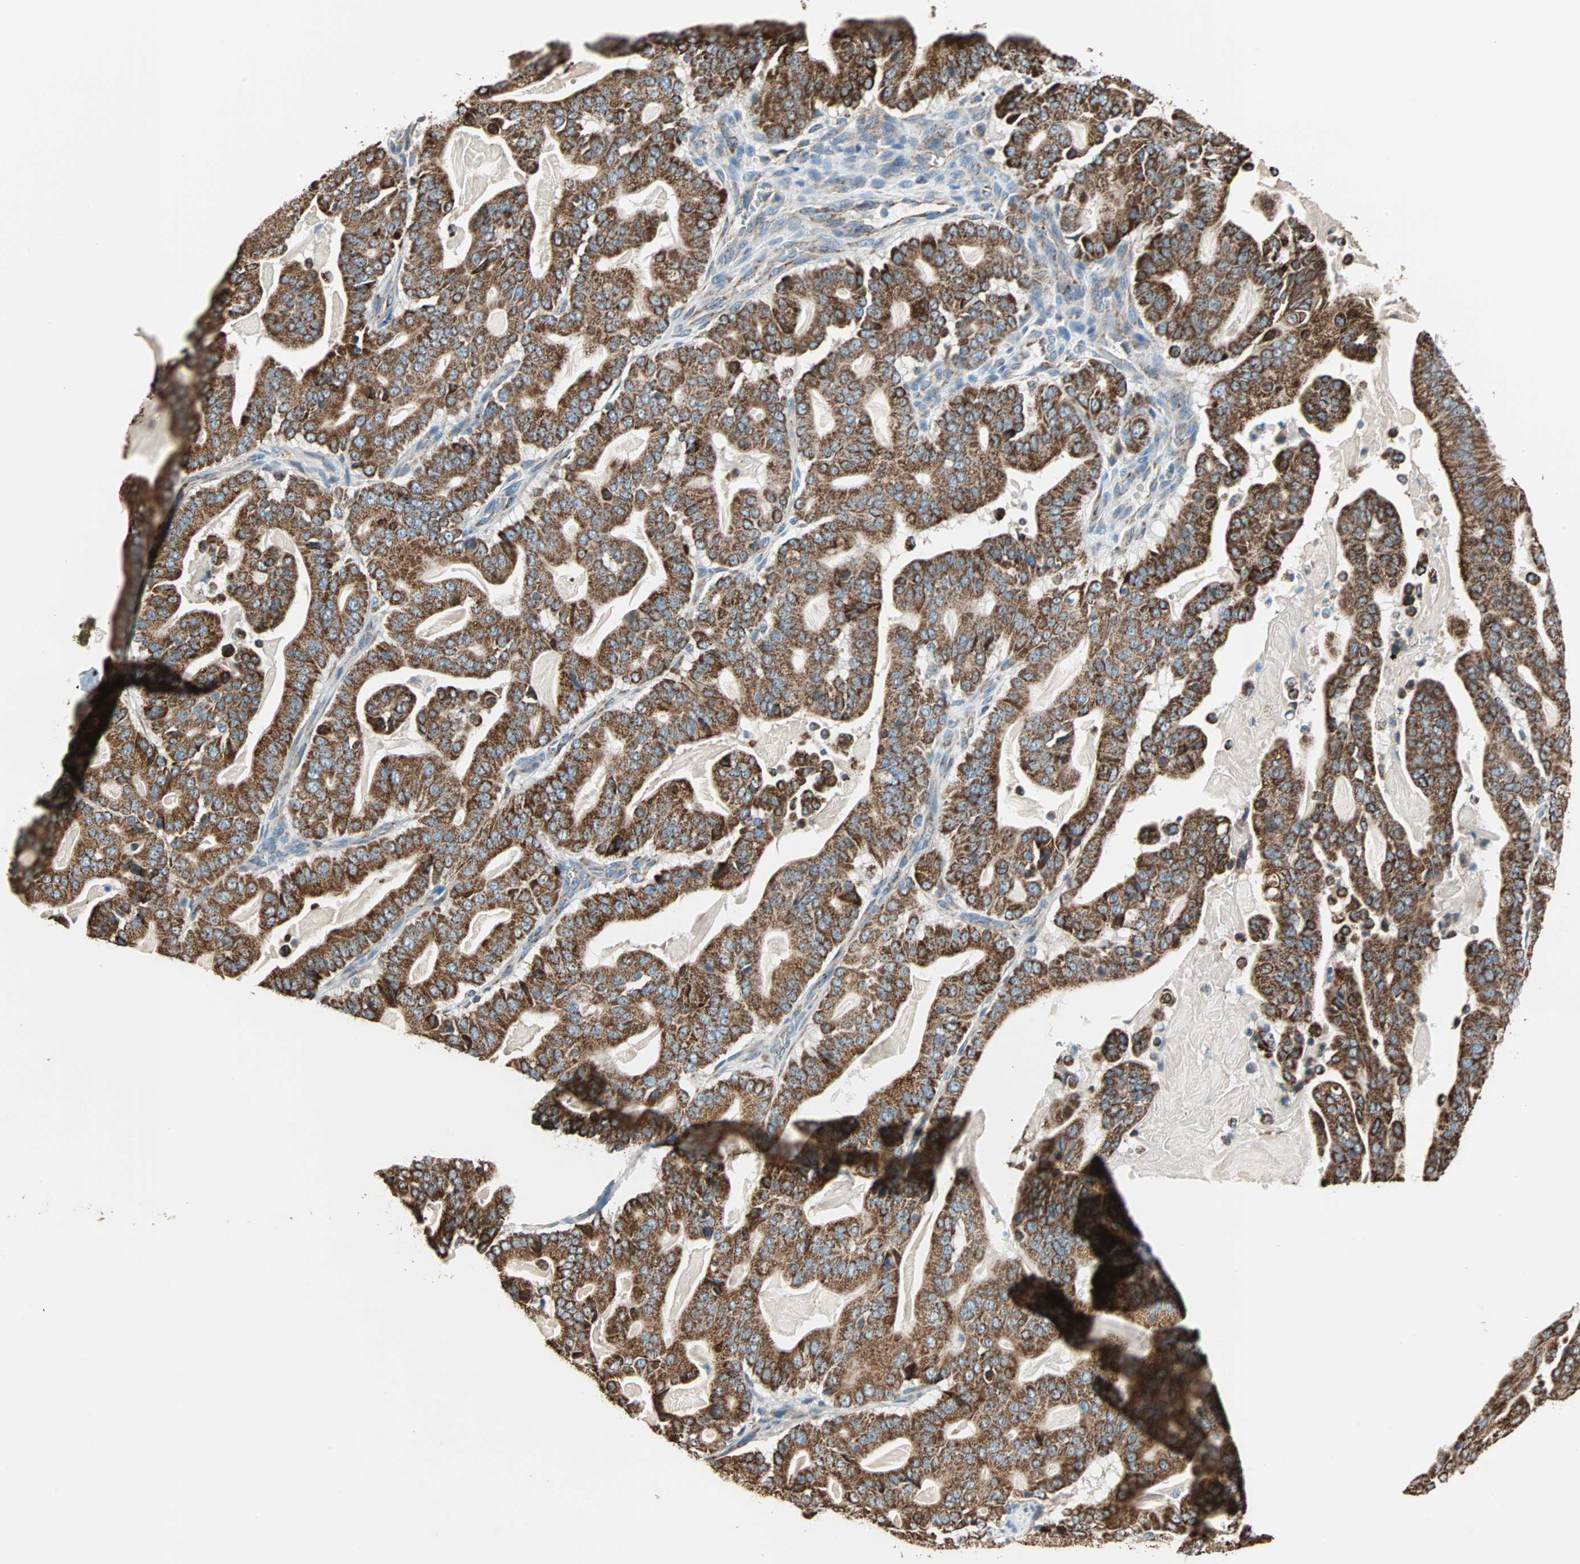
{"staining": {"intensity": "strong", "quantity": ">75%", "location": "cytoplasmic/membranous"}, "tissue": "pancreatic cancer", "cell_type": "Tumor cells", "image_type": "cancer", "snomed": [{"axis": "morphology", "description": "Adenocarcinoma, NOS"}, {"axis": "topography", "description": "Pancreas"}], "caption": "Pancreatic cancer (adenocarcinoma) stained with a protein marker reveals strong staining in tumor cells.", "gene": "TST", "patient": {"sex": "male", "age": 63}}